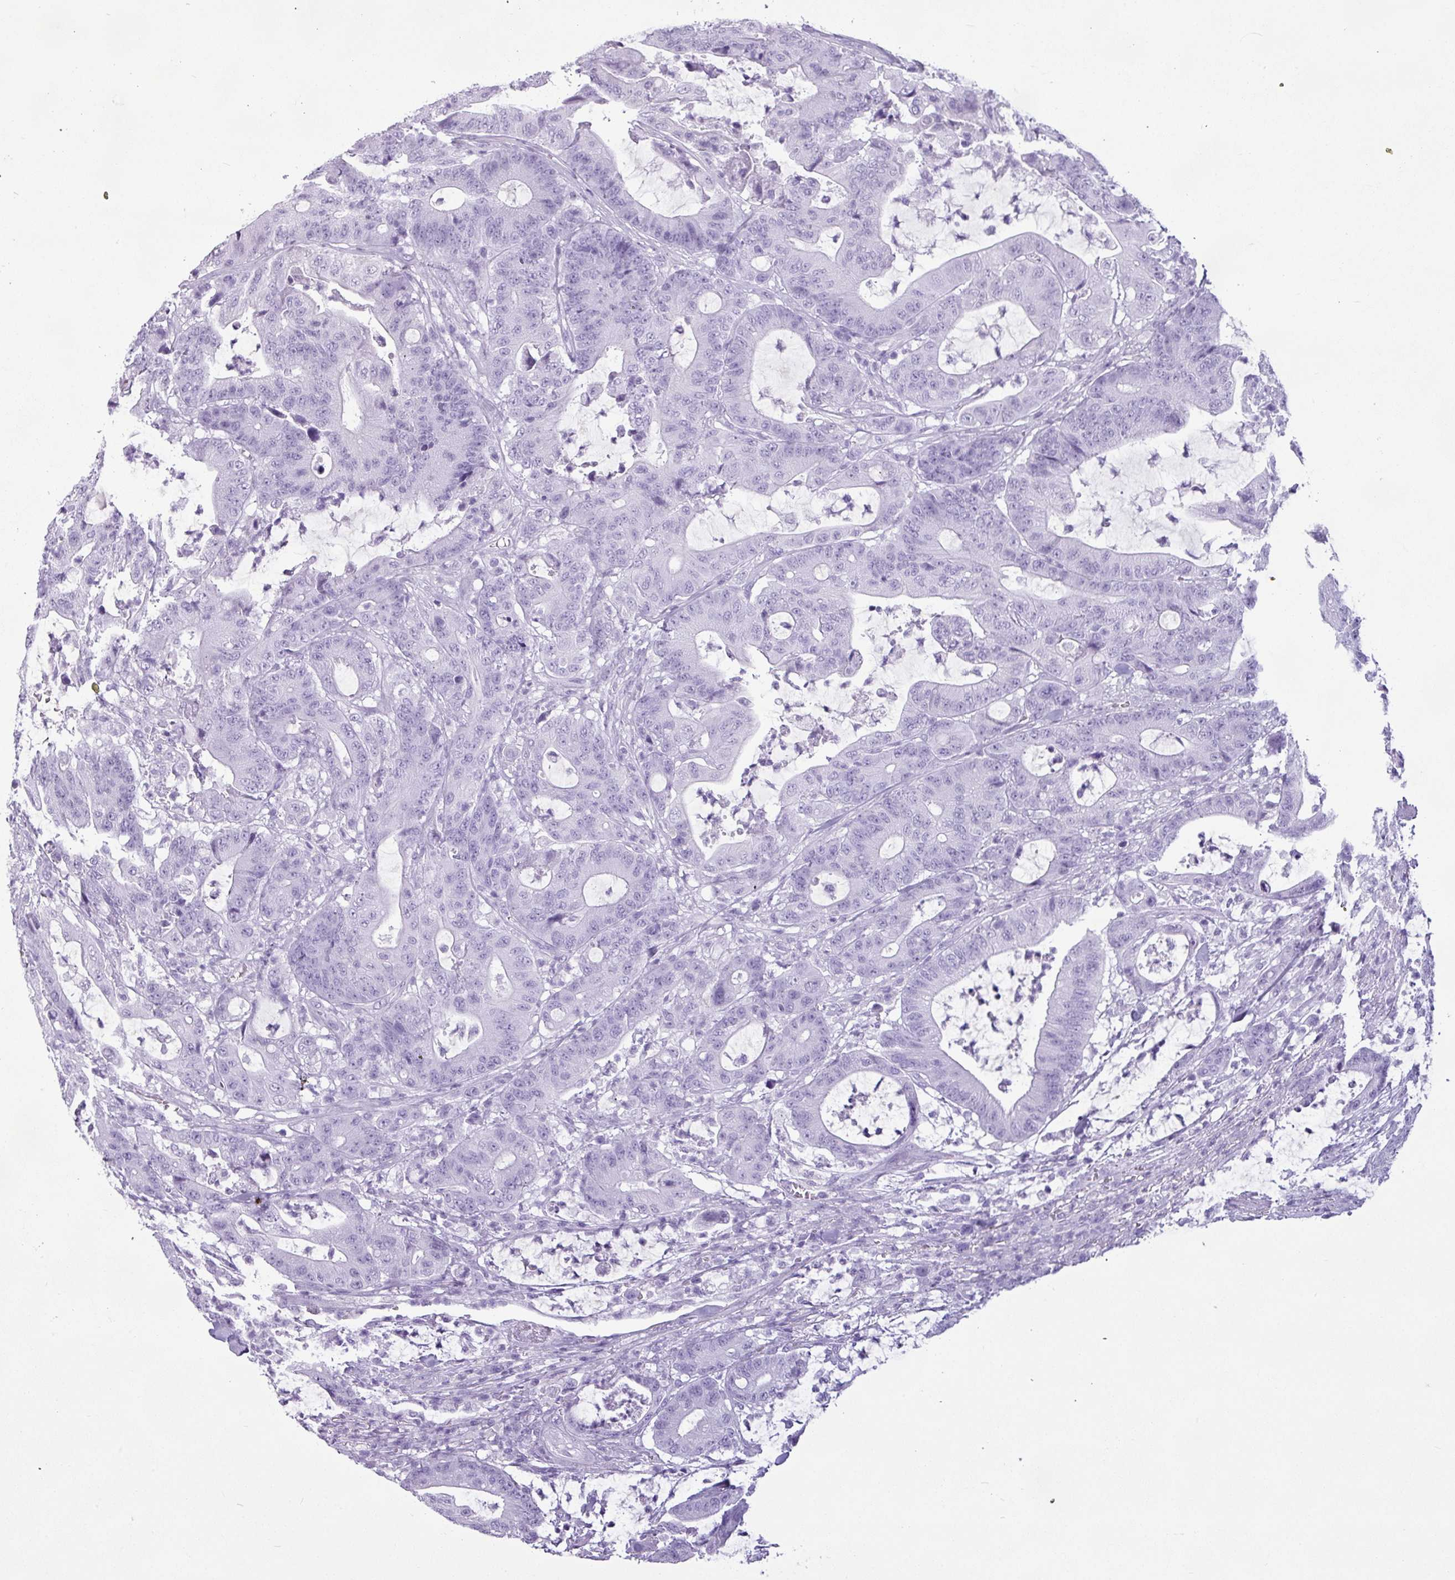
{"staining": {"intensity": "negative", "quantity": "none", "location": "none"}, "tissue": "colorectal cancer", "cell_type": "Tumor cells", "image_type": "cancer", "snomed": [{"axis": "morphology", "description": "Adenocarcinoma, NOS"}, {"axis": "topography", "description": "Colon"}], "caption": "An IHC image of colorectal adenocarcinoma is shown. There is no staining in tumor cells of colorectal adenocarcinoma.", "gene": "AMY1B", "patient": {"sex": "female", "age": 84}}